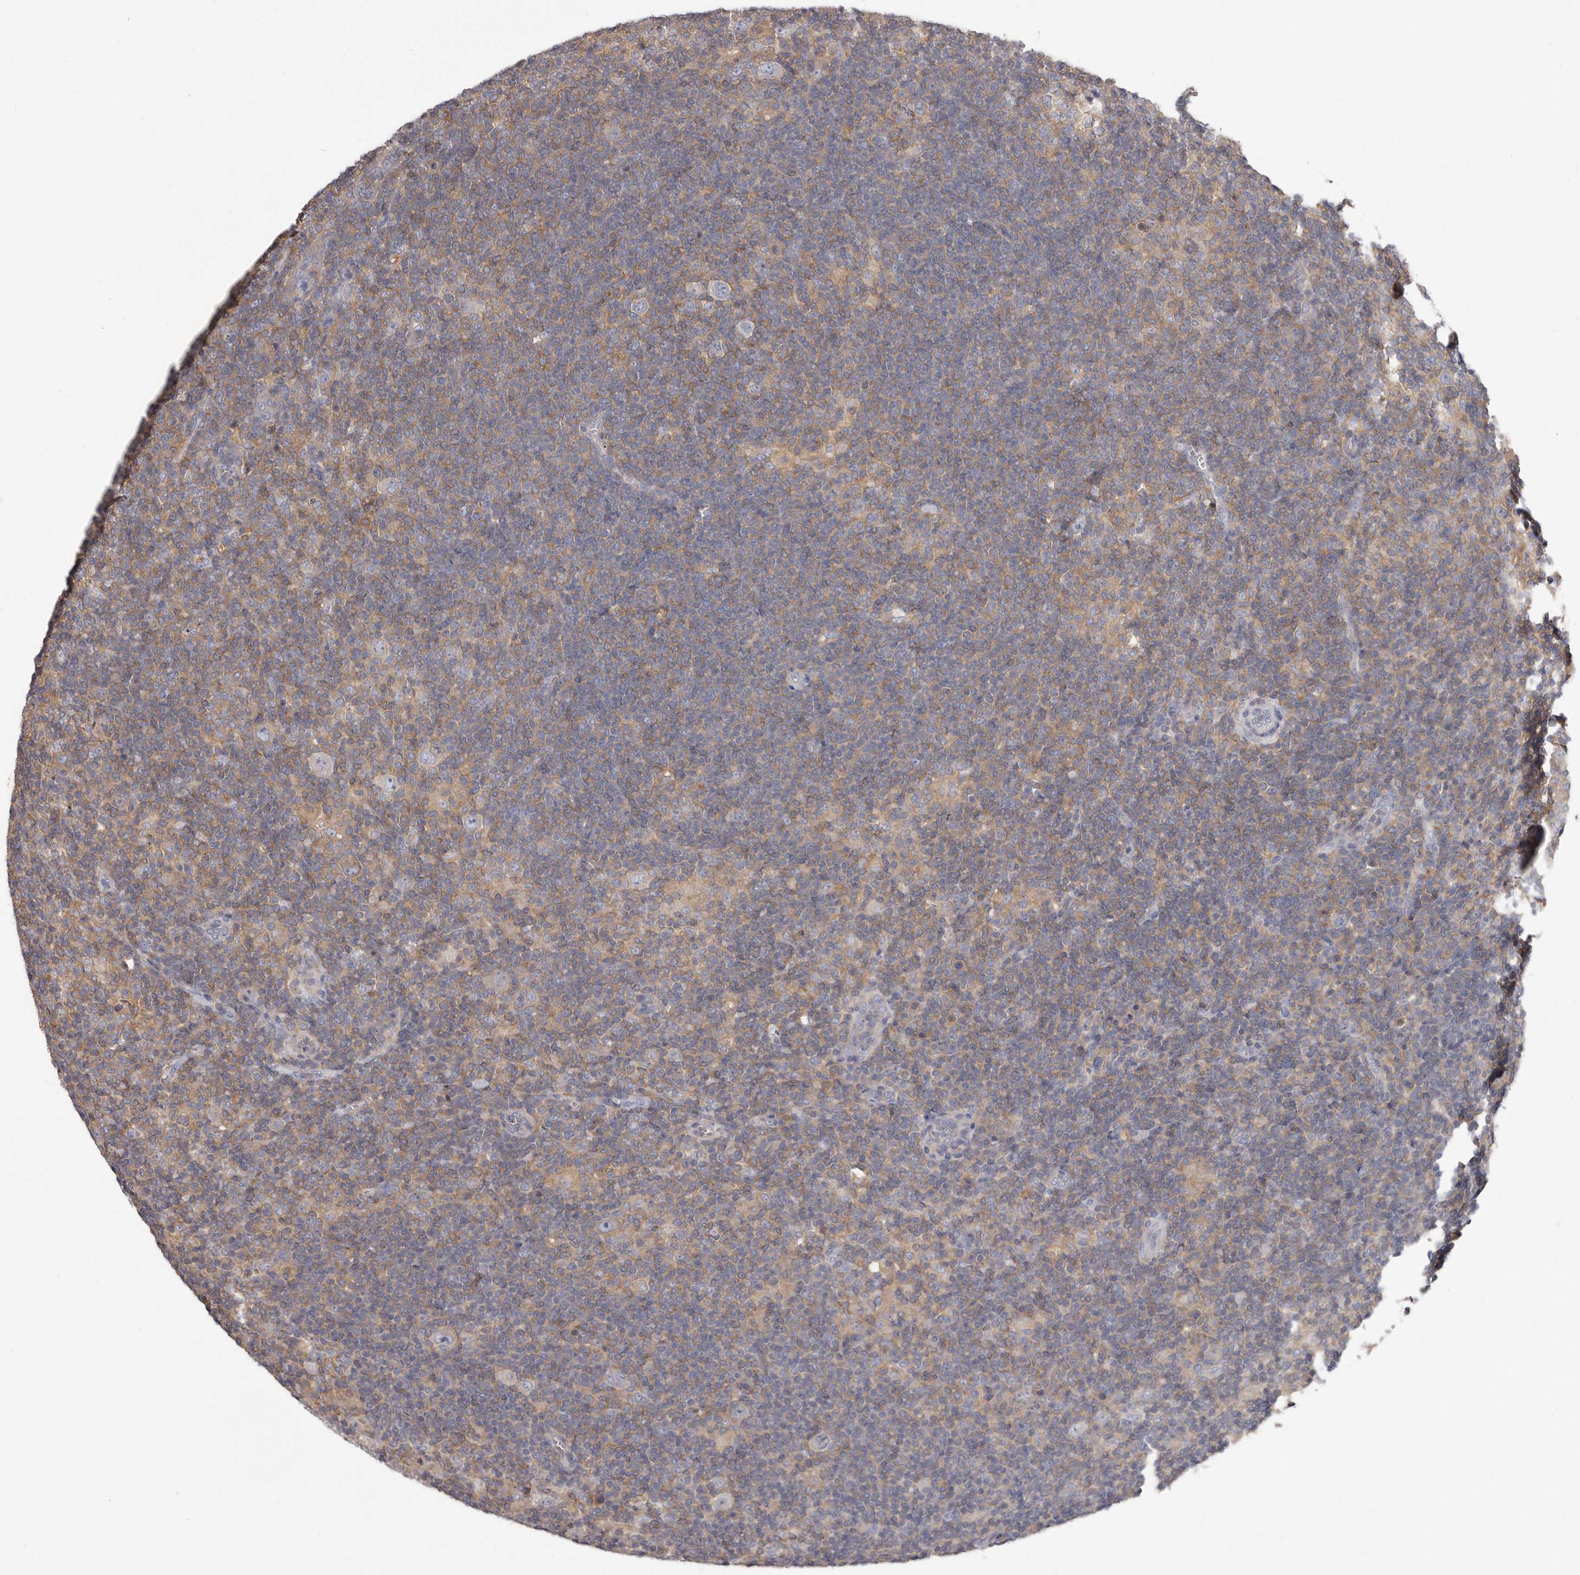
{"staining": {"intensity": "negative", "quantity": "none", "location": "none"}, "tissue": "lymphoma", "cell_type": "Tumor cells", "image_type": "cancer", "snomed": [{"axis": "morphology", "description": "Hodgkin's disease, NOS"}, {"axis": "topography", "description": "Lymph node"}], "caption": "A photomicrograph of human Hodgkin's disease is negative for staining in tumor cells.", "gene": "APEH", "patient": {"sex": "female", "age": 57}}